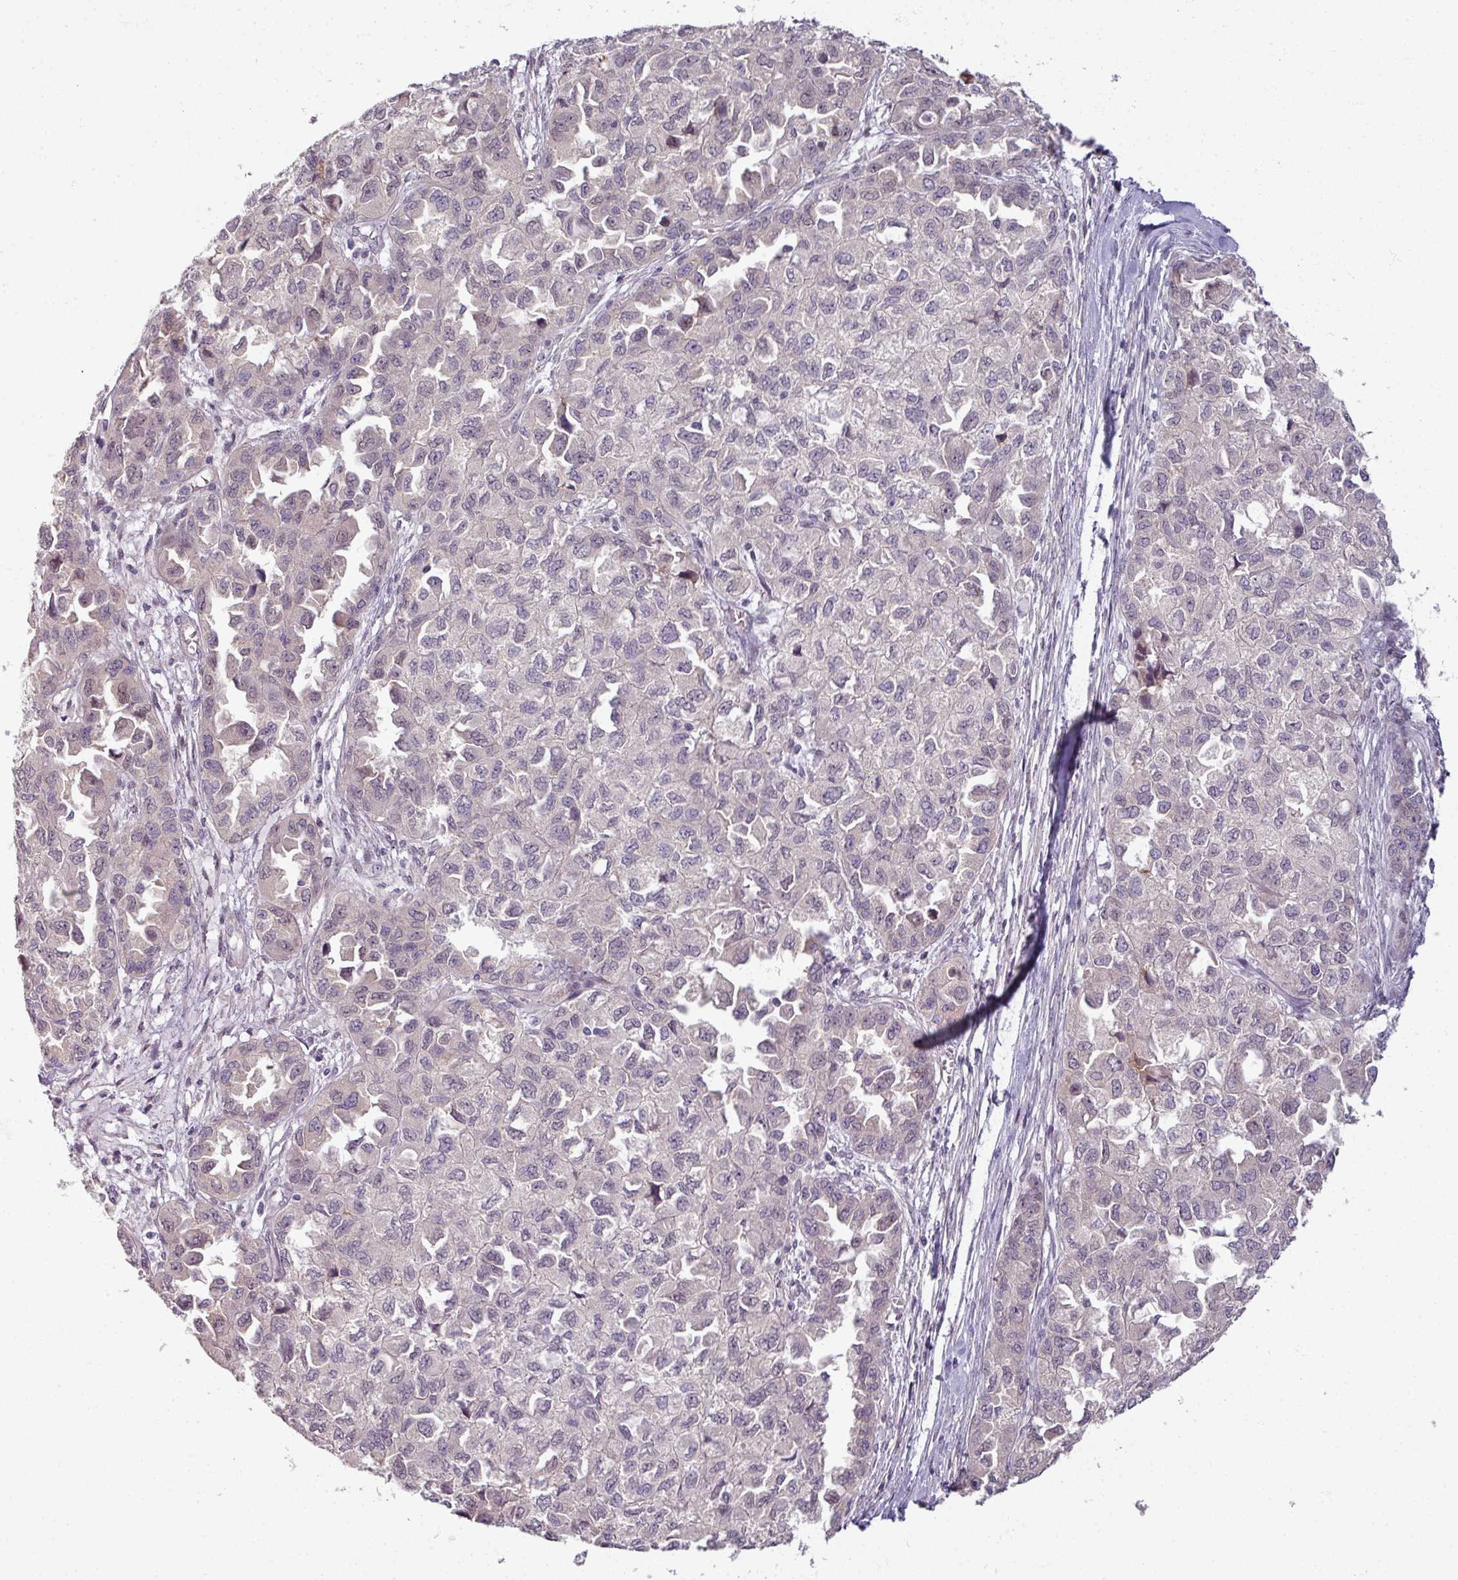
{"staining": {"intensity": "weak", "quantity": "<25%", "location": "nuclear"}, "tissue": "ovarian cancer", "cell_type": "Tumor cells", "image_type": "cancer", "snomed": [{"axis": "morphology", "description": "Cystadenocarcinoma, serous, NOS"}, {"axis": "topography", "description": "Ovary"}], "caption": "This is an immunohistochemistry (IHC) photomicrograph of ovarian serous cystadenocarcinoma. There is no positivity in tumor cells.", "gene": "MYMK", "patient": {"sex": "female", "age": 84}}